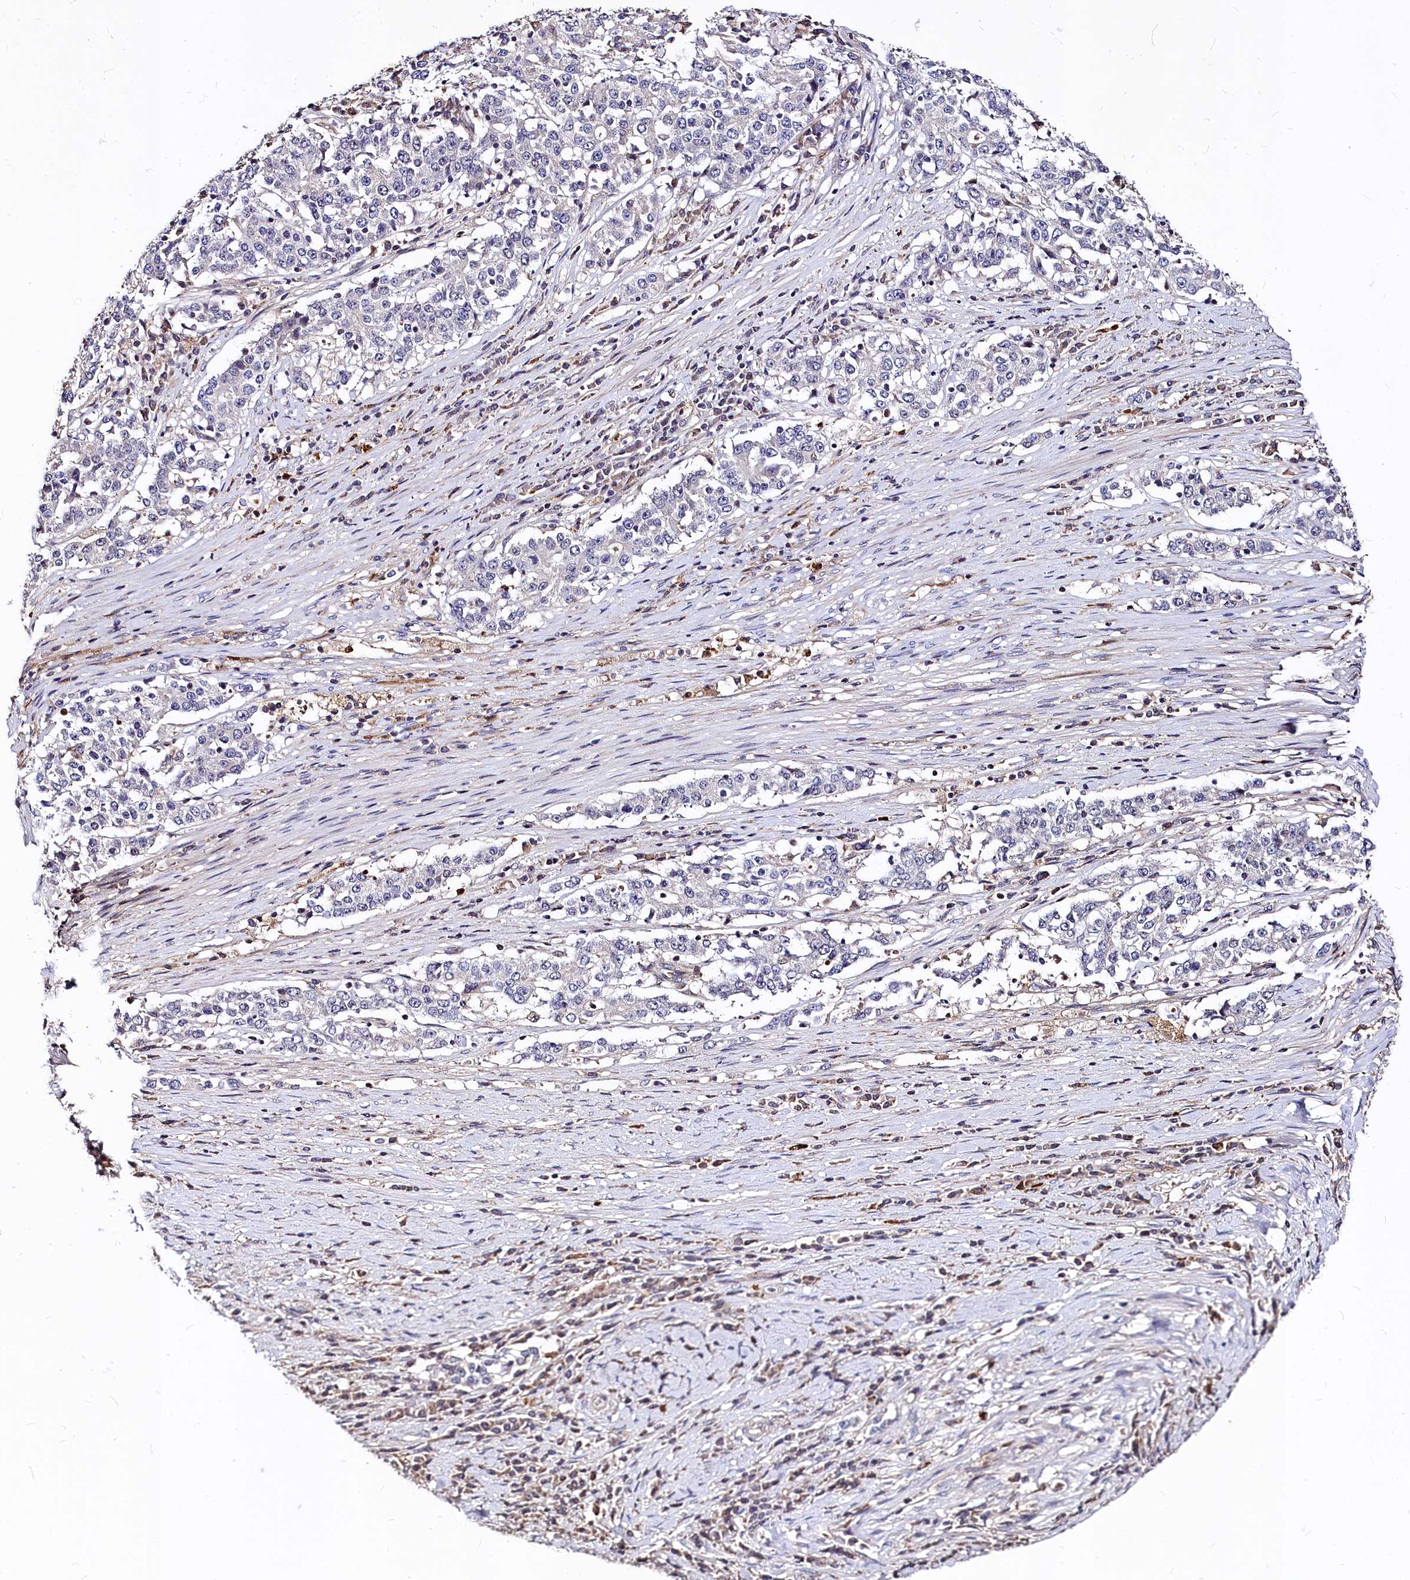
{"staining": {"intensity": "negative", "quantity": "none", "location": "none"}, "tissue": "stomach cancer", "cell_type": "Tumor cells", "image_type": "cancer", "snomed": [{"axis": "morphology", "description": "Adenocarcinoma, NOS"}, {"axis": "topography", "description": "Stomach"}], "caption": "Histopathology image shows no protein positivity in tumor cells of stomach adenocarcinoma tissue.", "gene": "ATG101", "patient": {"sex": "male", "age": 59}}